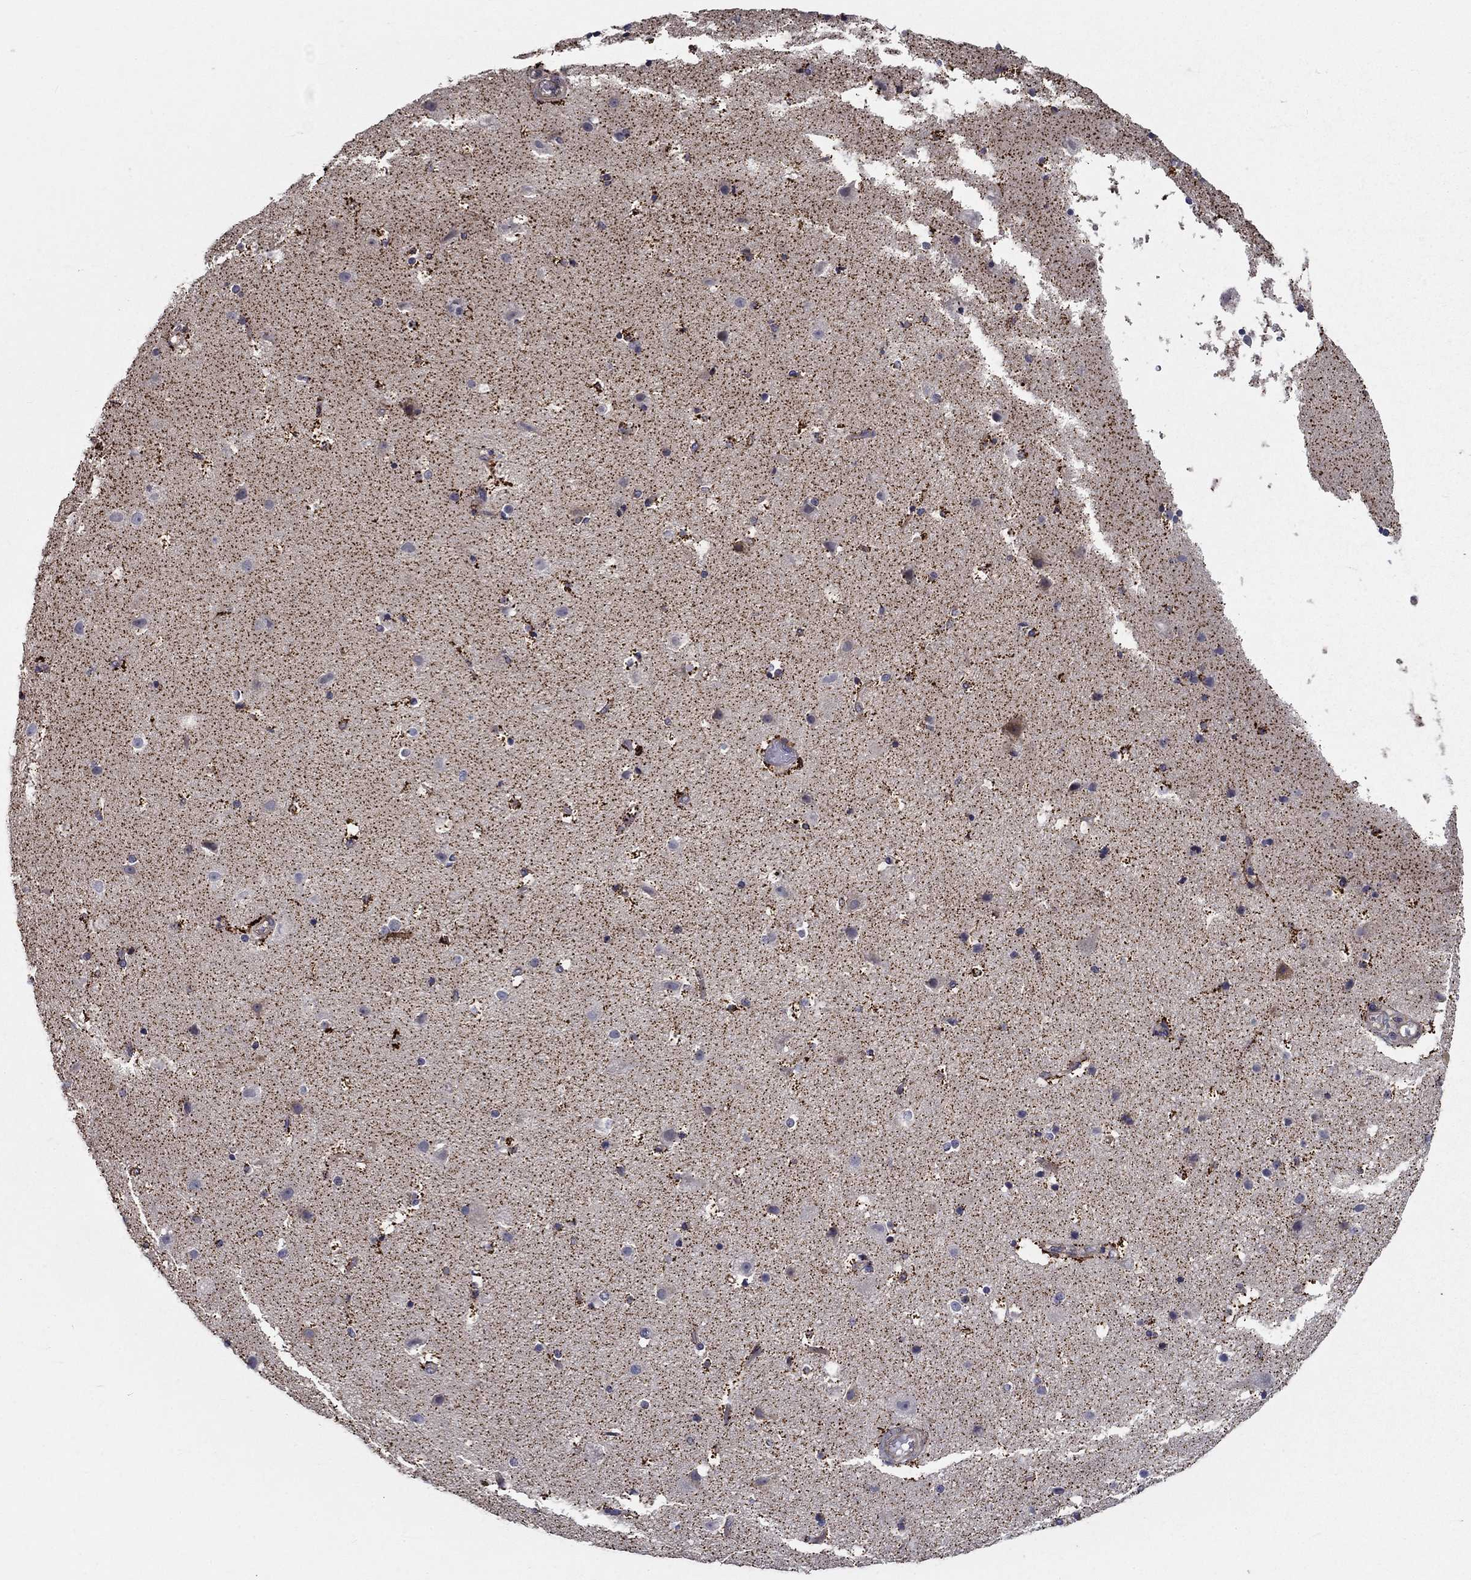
{"staining": {"intensity": "negative", "quantity": "none", "location": "none"}, "tissue": "cerebral cortex", "cell_type": "Endothelial cells", "image_type": "normal", "snomed": [{"axis": "morphology", "description": "Normal tissue, NOS"}, {"axis": "topography", "description": "Cerebral cortex"}], "caption": "A histopathology image of cerebral cortex stained for a protein shows no brown staining in endothelial cells. (DAB IHC visualized using brightfield microscopy, high magnification).", "gene": "ALDH4A1", "patient": {"sex": "female", "age": 52}}